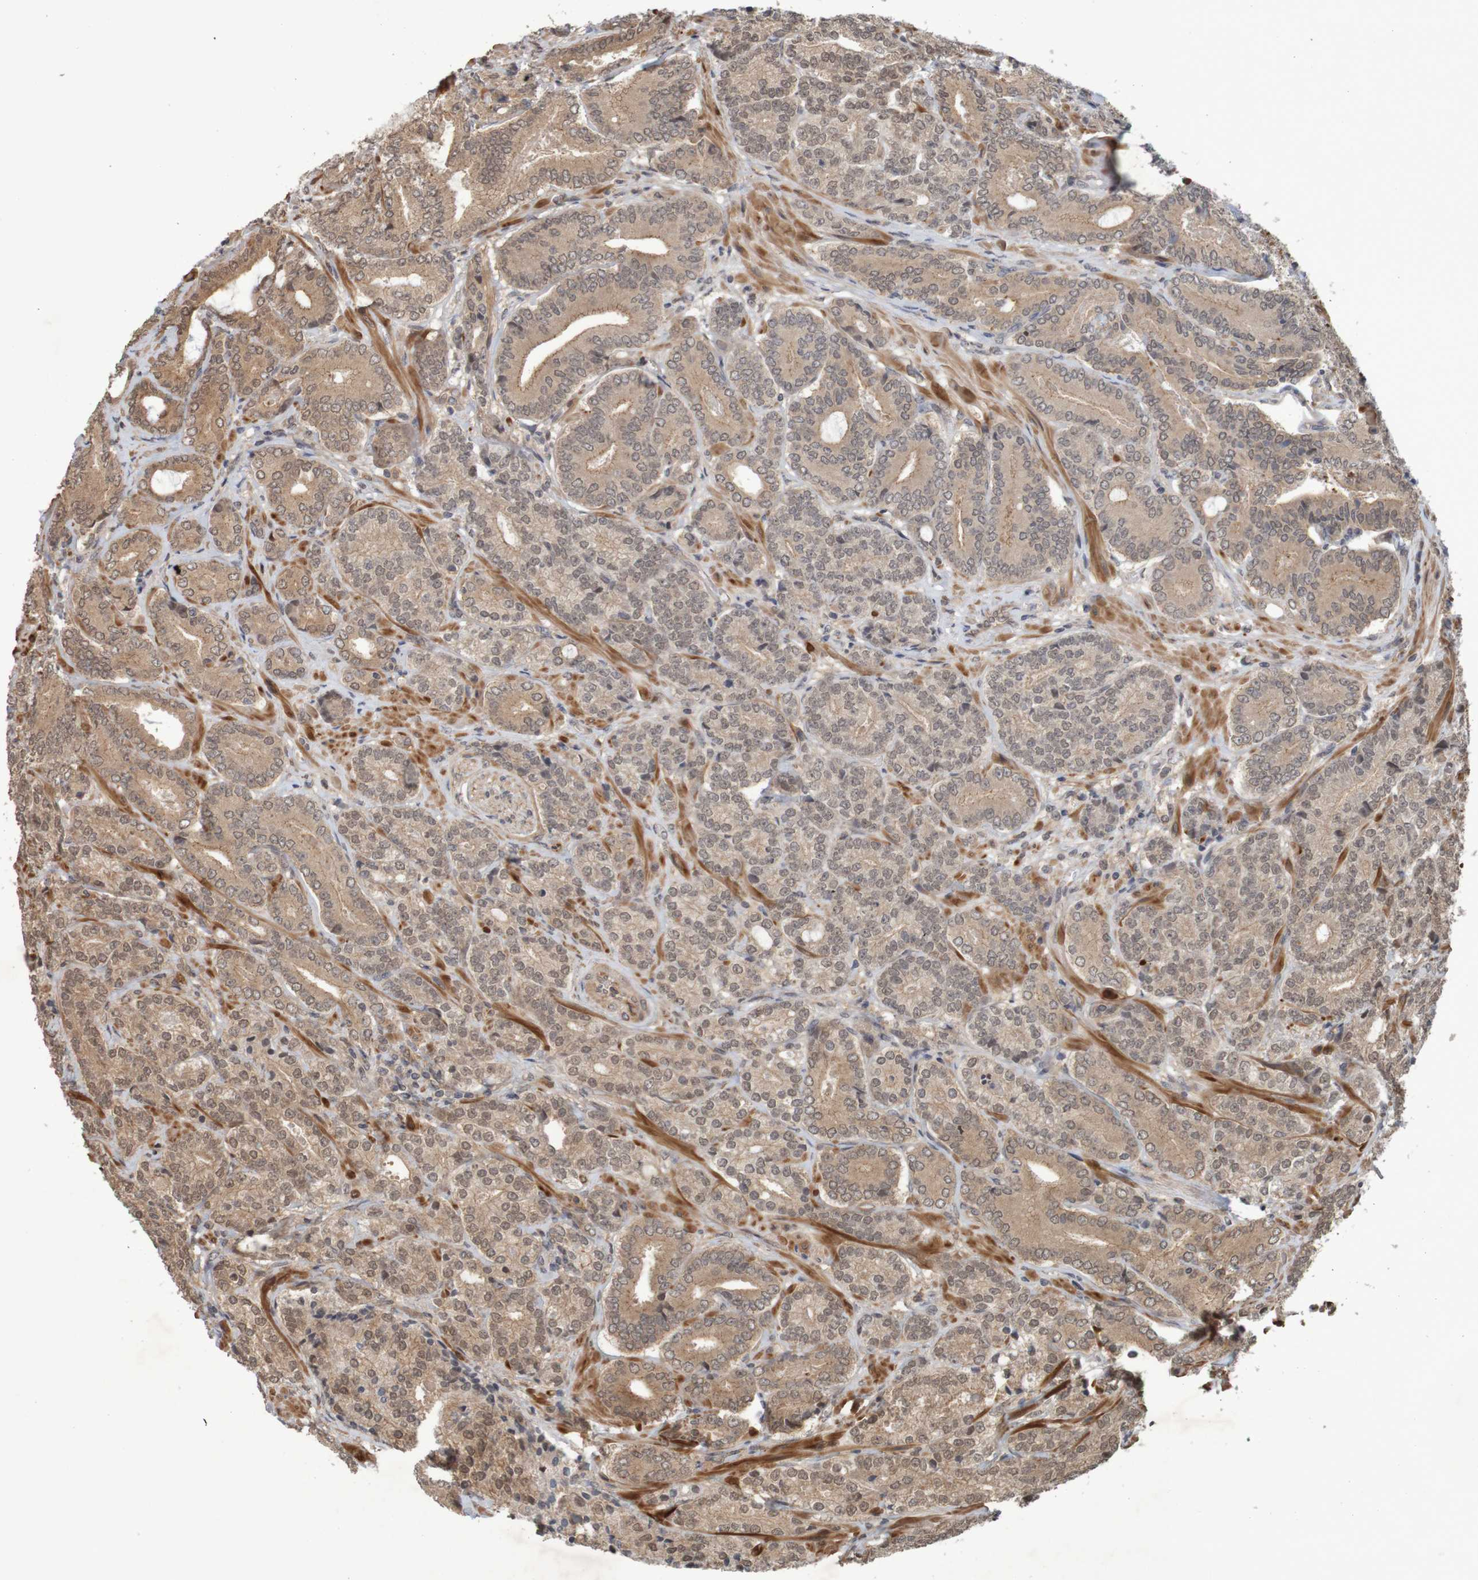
{"staining": {"intensity": "moderate", "quantity": ">75%", "location": "cytoplasmic/membranous"}, "tissue": "prostate cancer", "cell_type": "Tumor cells", "image_type": "cancer", "snomed": [{"axis": "morphology", "description": "Adenocarcinoma, High grade"}, {"axis": "topography", "description": "Prostate"}], "caption": "Protein staining of prostate cancer (high-grade adenocarcinoma) tissue shows moderate cytoplasmic/membranous staining in about >75% of tumor cells. The protein of interest is shown in brown color, while the nuclei are stained blue.", "gene": "ARHGEF11", "patient": {"sex": "male", "age": 61}}